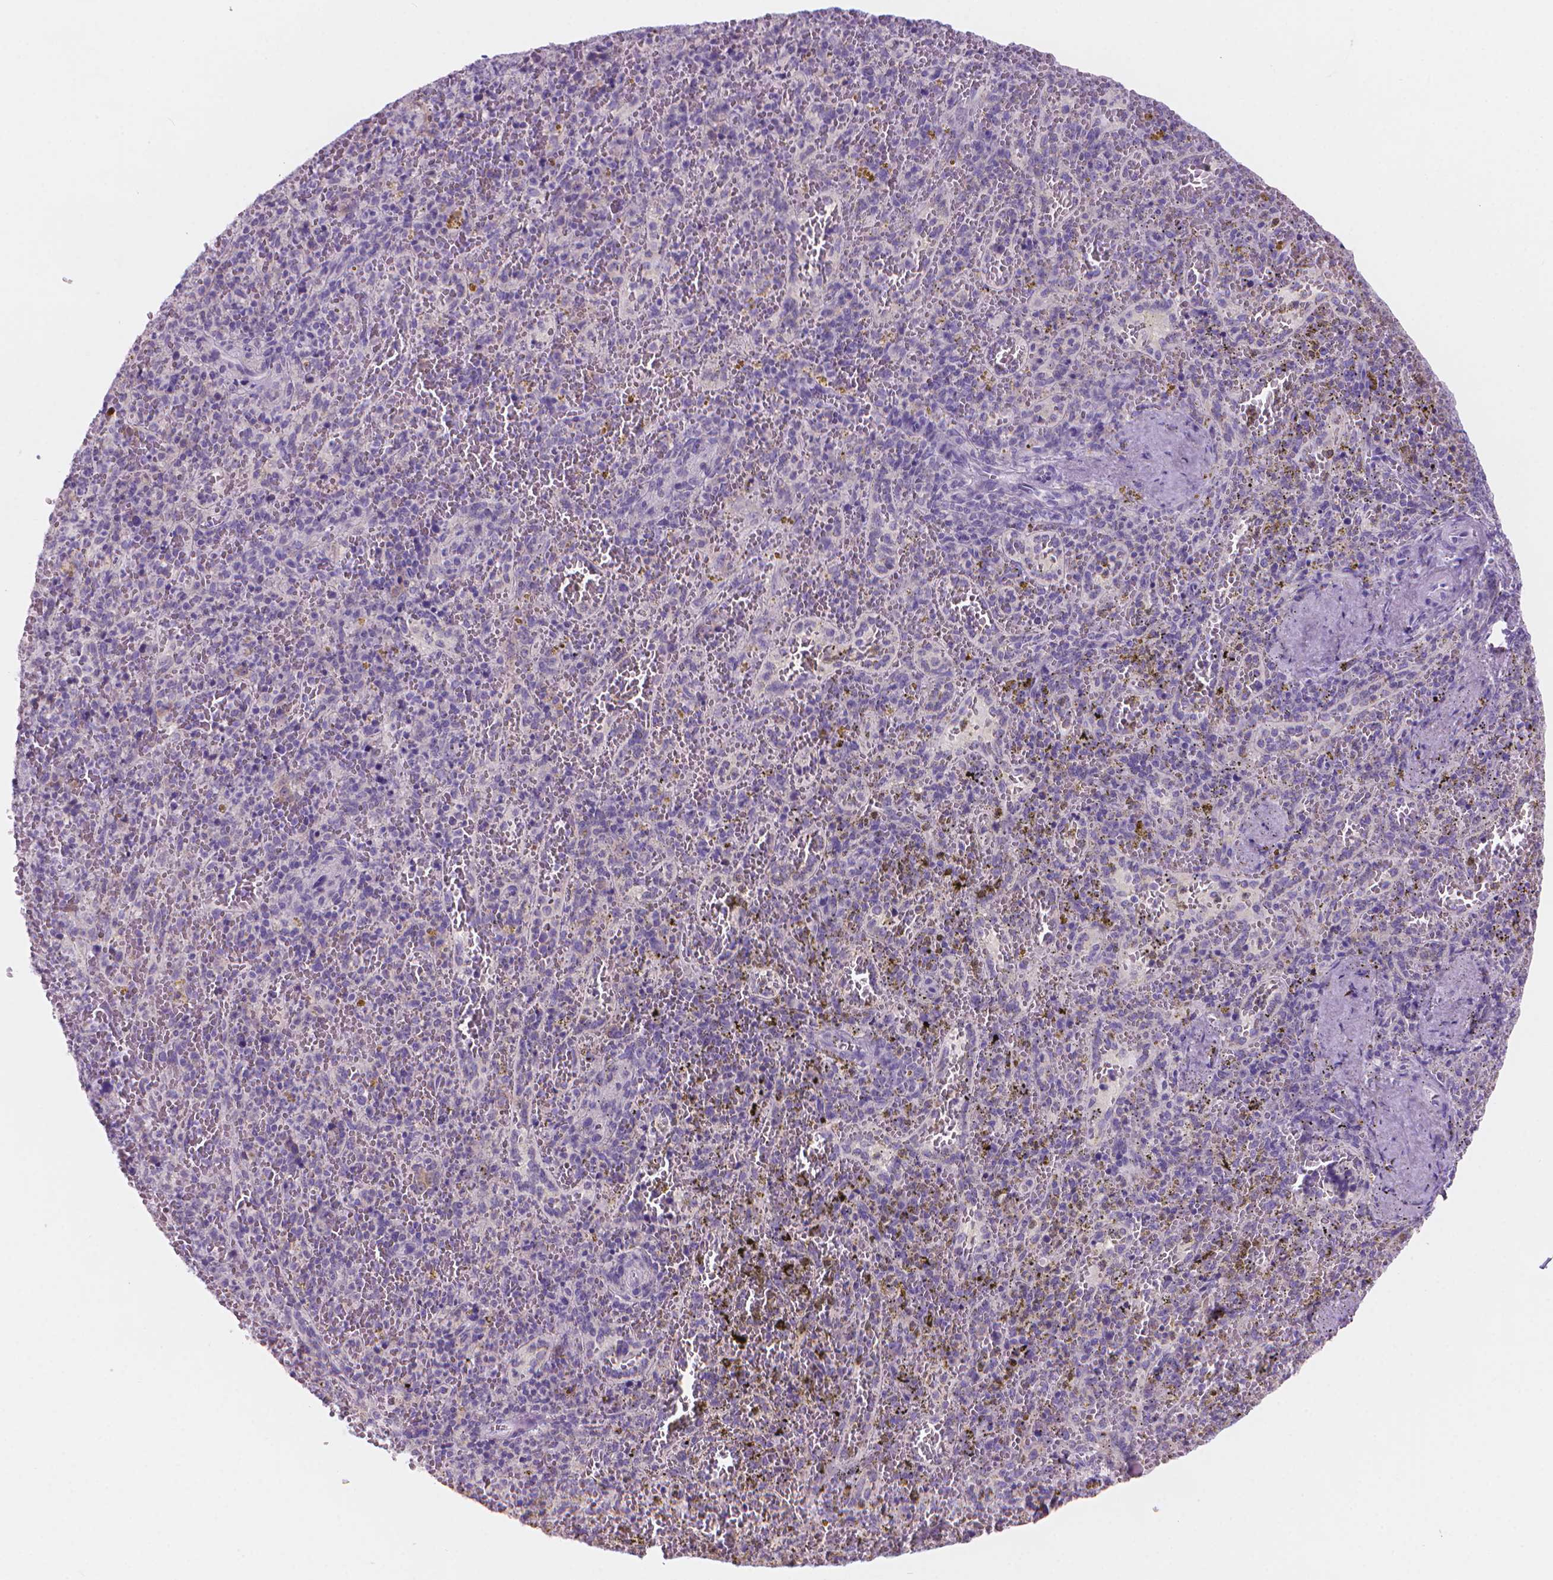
{"staining": {"intensity": "negative", "quantity": "none", "location": "none"}, "tissue": "spleen", "cell_type": "Cells in red pulp", "image_type": "normal", "snomed": [{"axis": "morphology", "description": "Normal tissue, NOS"}, {"axis": "topography", "description": "Spleen"}], "caption": "The micrograph displays no staining of cells in red pulp in normal spleen. (DAB (3,3'-diaminobenzidine) immunohistochemistry (IHC), high magnification).", "gene": "ENSG00000187186", "patient": {"sex": "female", "age": 50}}